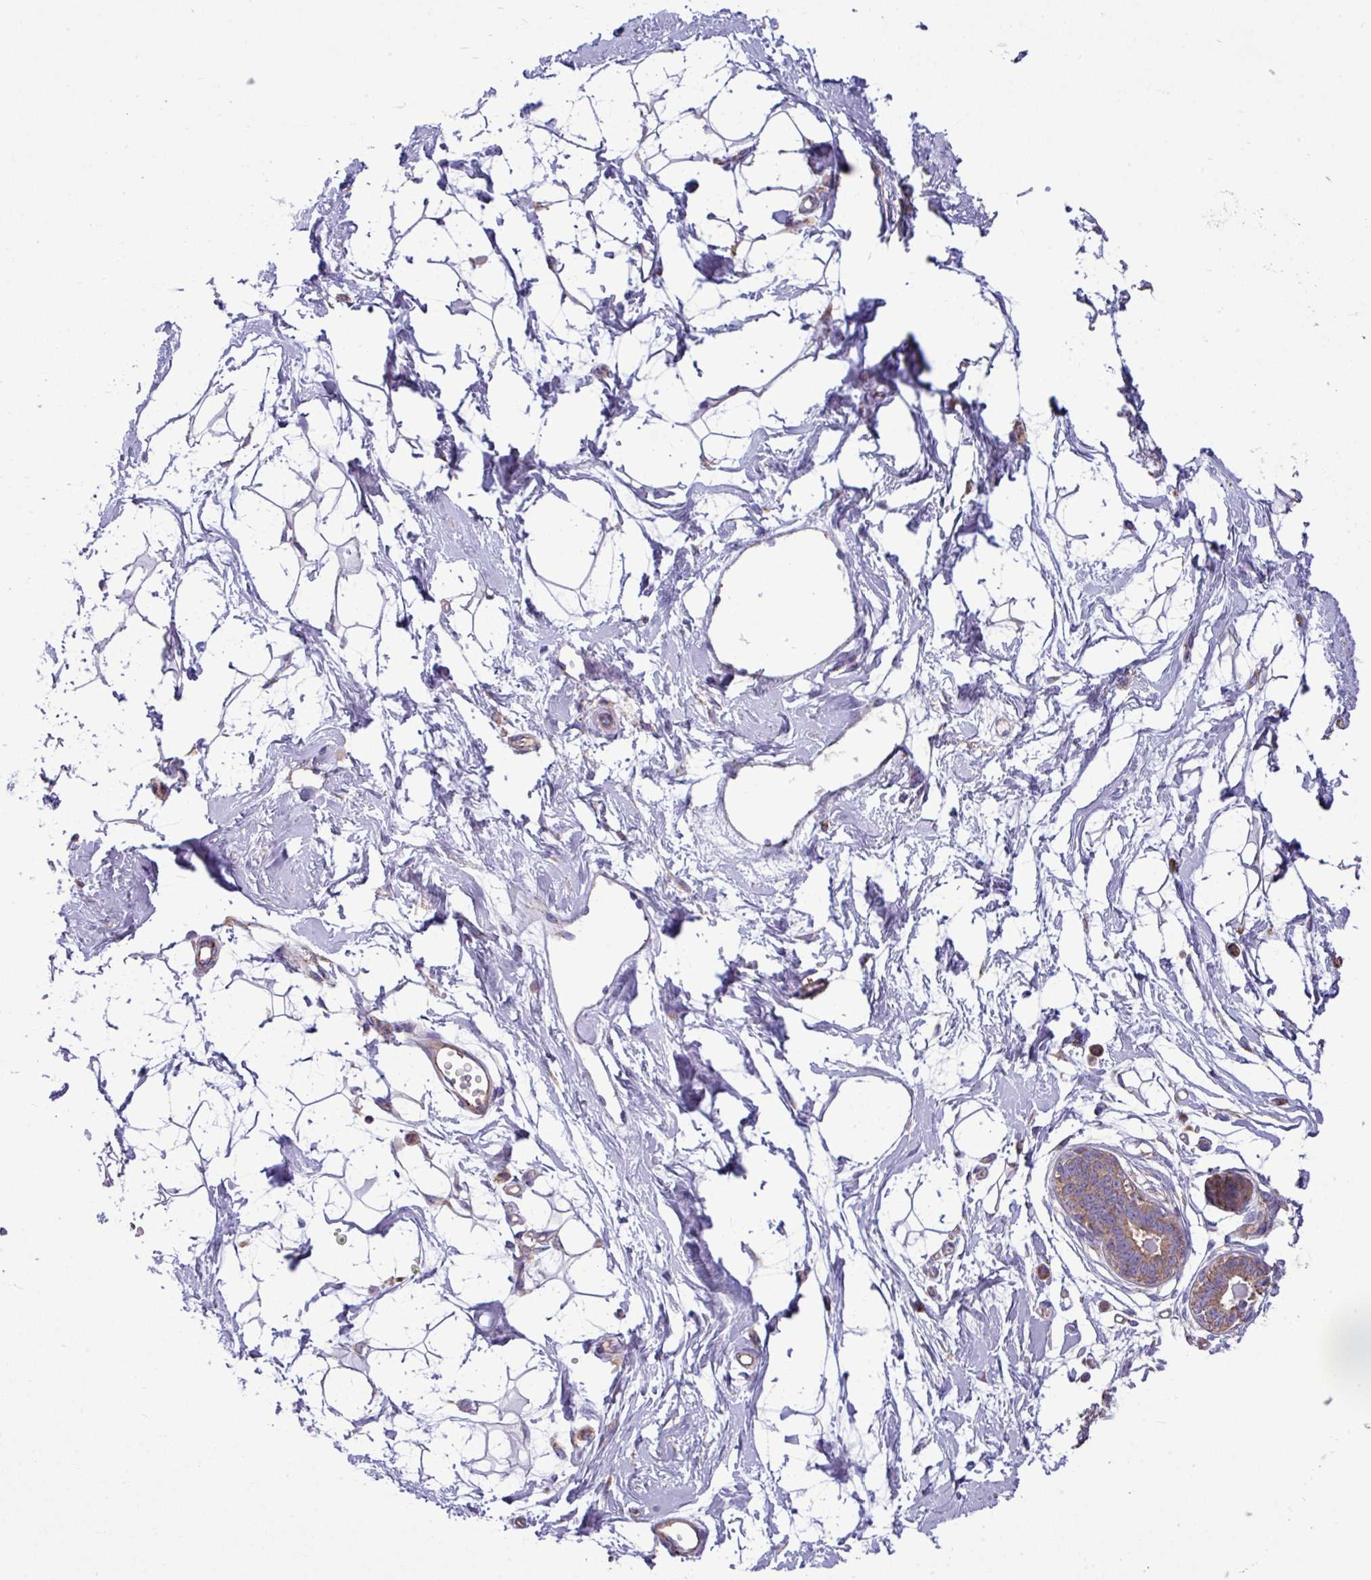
{"staining": {"intensity": "negative", "quantity": "none", "location": "none"}, "tissue": "breast", "cell_type": "Adipocytes", "image_type": "normal", "snomed": [{"axis": "morphology", "description": "Normal tissue, NOS"}, {"axis": "topography", "description": "Breast"}], "caption": "Immunohistochemistry (IHC) of benign breast exhibits no expression in adipocytes.", "gene": "PPM1J", "patient": {"sex": "female", "age": 45}}